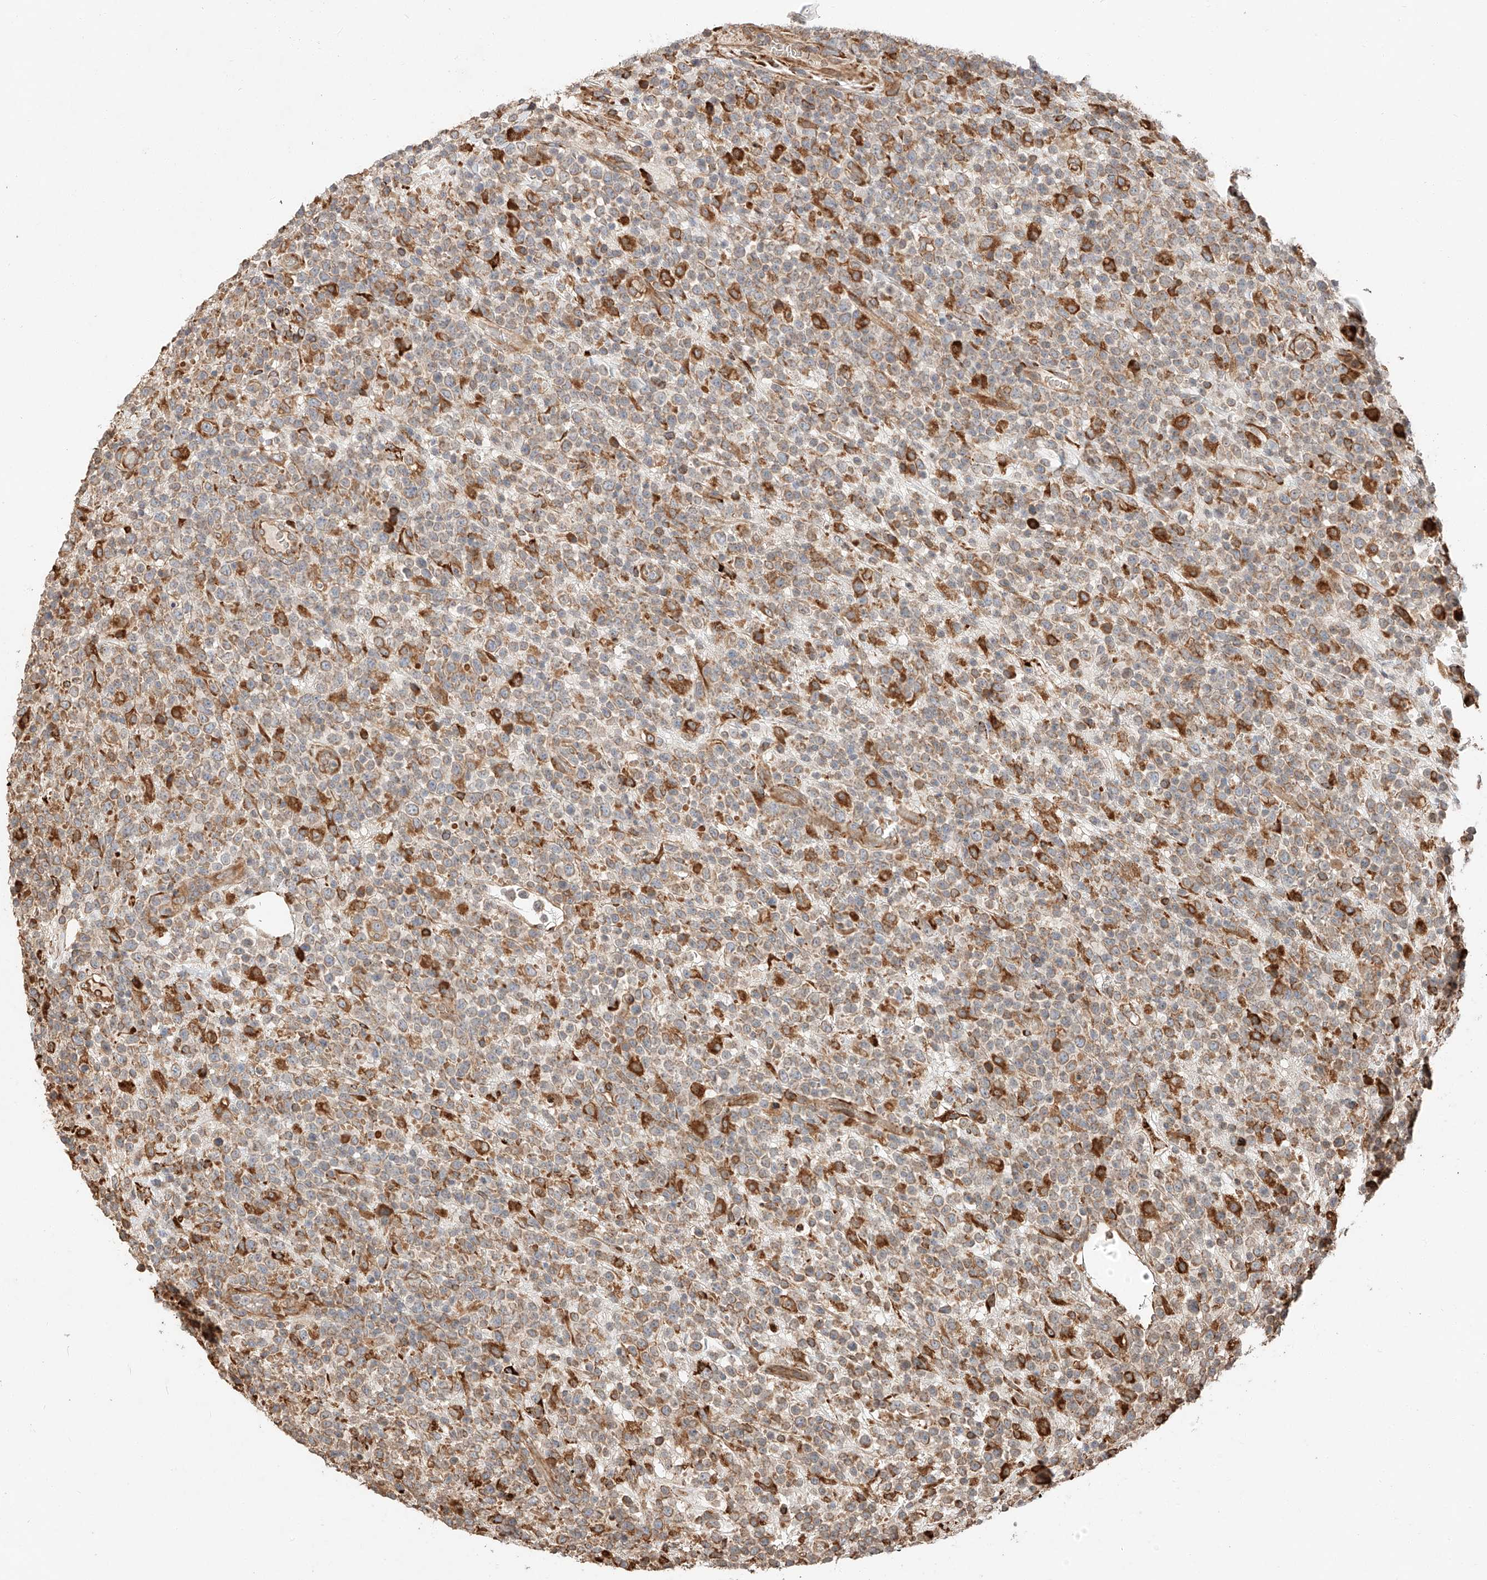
{"staining": {"intensity": "weak", "quantity": ">75%", "location": "cytoplasmic/membranous"}, "tissue": "lymphoma", "cell_type": "Tumor cells", "image_type": "cancer", "snomed": [{"axis": "morphology", "description": "Malignant lymphoma, non-Hodgkin's type, High grade"}, {"axis": "topography", "description": "Colon"}], "caption": "High-grade malignant lymphoma, non-Hodgkin's type stained with a brown dye displays weak cytoplasmic/membranous positive staining in about >75% of tumor cells.", "gene": "ZNF84", "patient": {"sex": "female", "age": 53}}